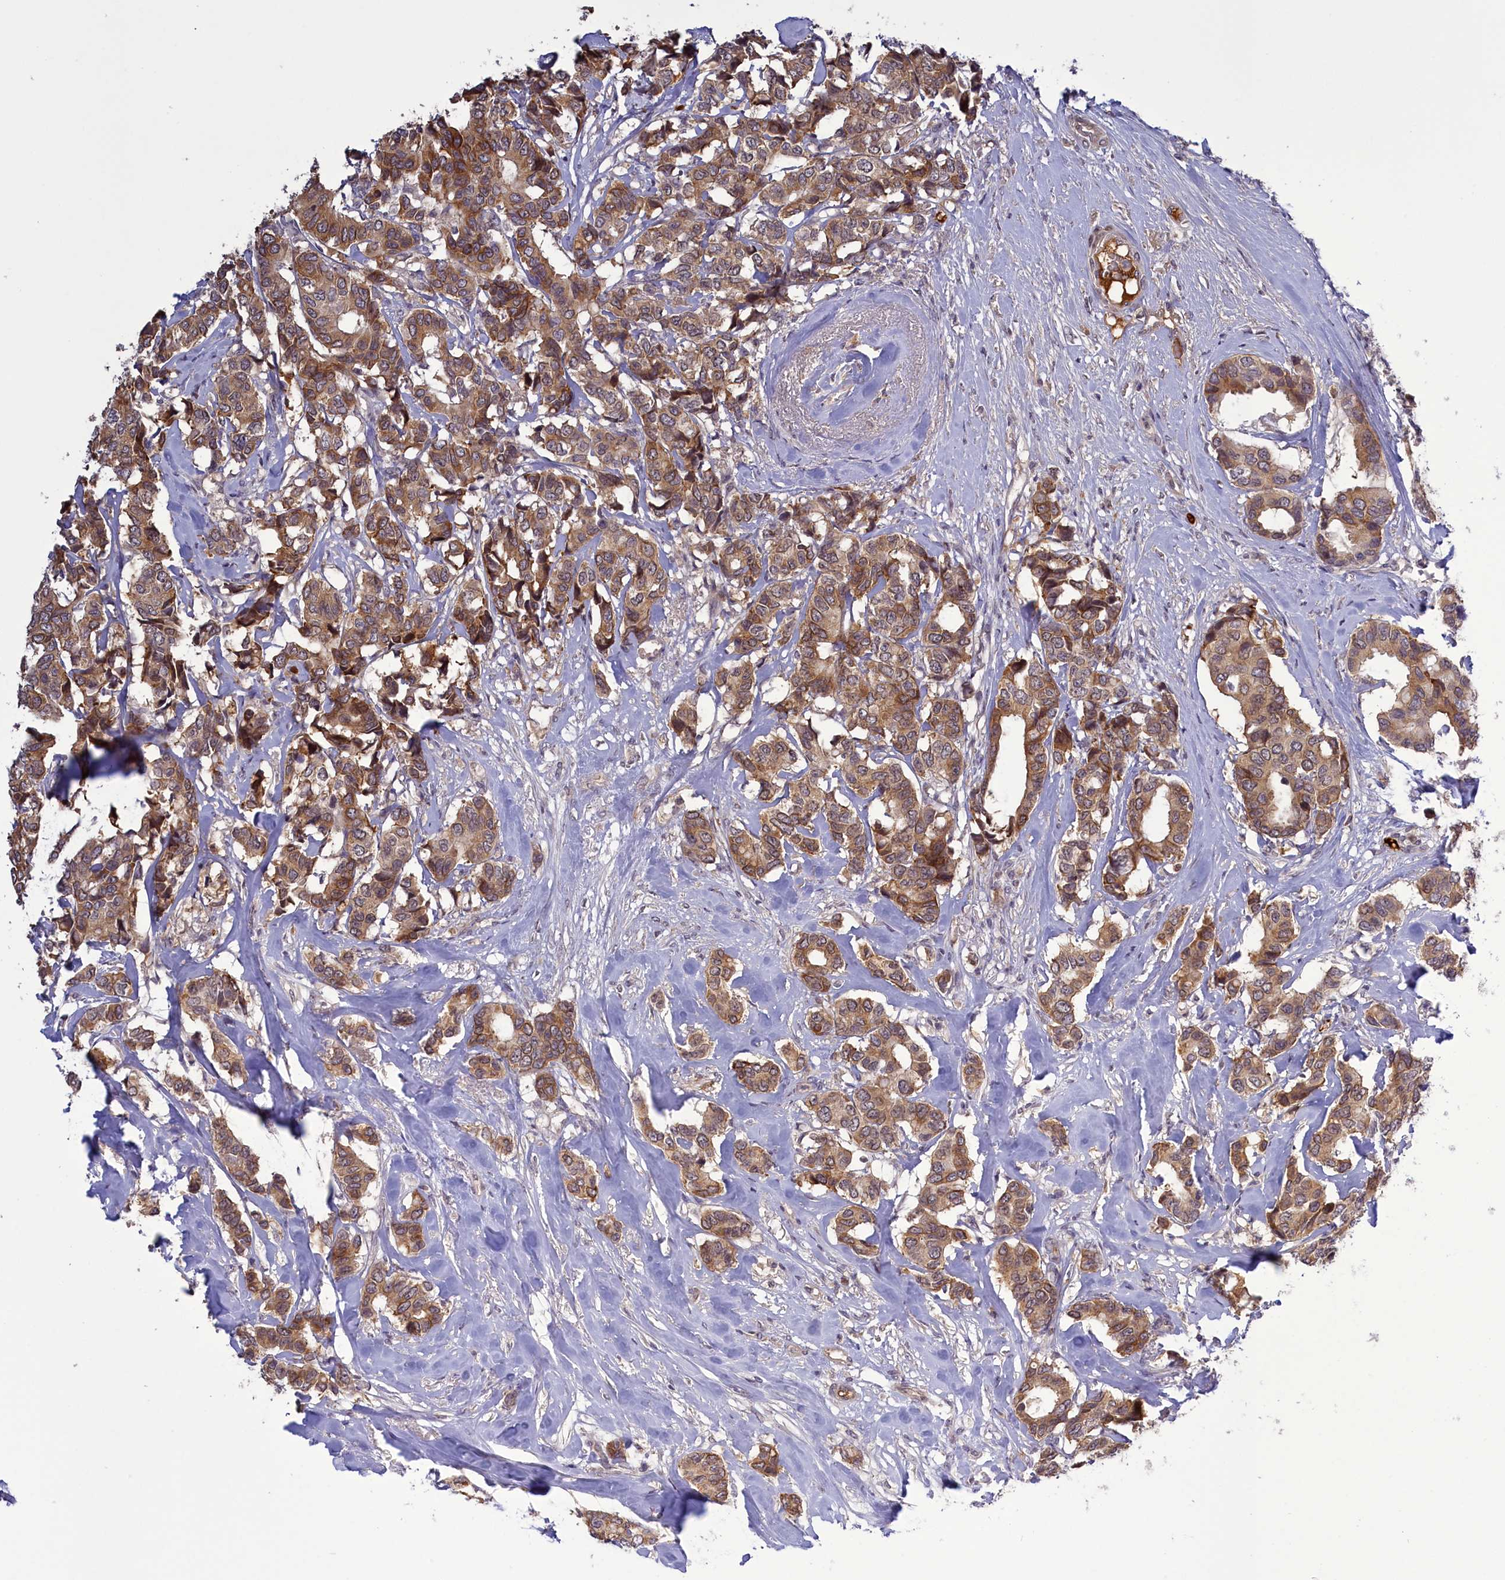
{"staining": {"intensity": "moderate", "quantity": ">75%", "location": "cytoplasmic/membranous"}, "tissue": "breast cancer", "cell_type": "Tumor cells", "image_type": "cancer", "snomed": [{"axis": "morphology", "description": "Duct carcinoma"}, {"axis": "topography", "description": "Breast"}], "caption": "Tumor cells show medium levels of moderate cytoplasmic/membranous staining in approximately >75% of cells in human breast cancer.", "gene": "RRAD", "patient": {"sex": "female", "age": 87}}